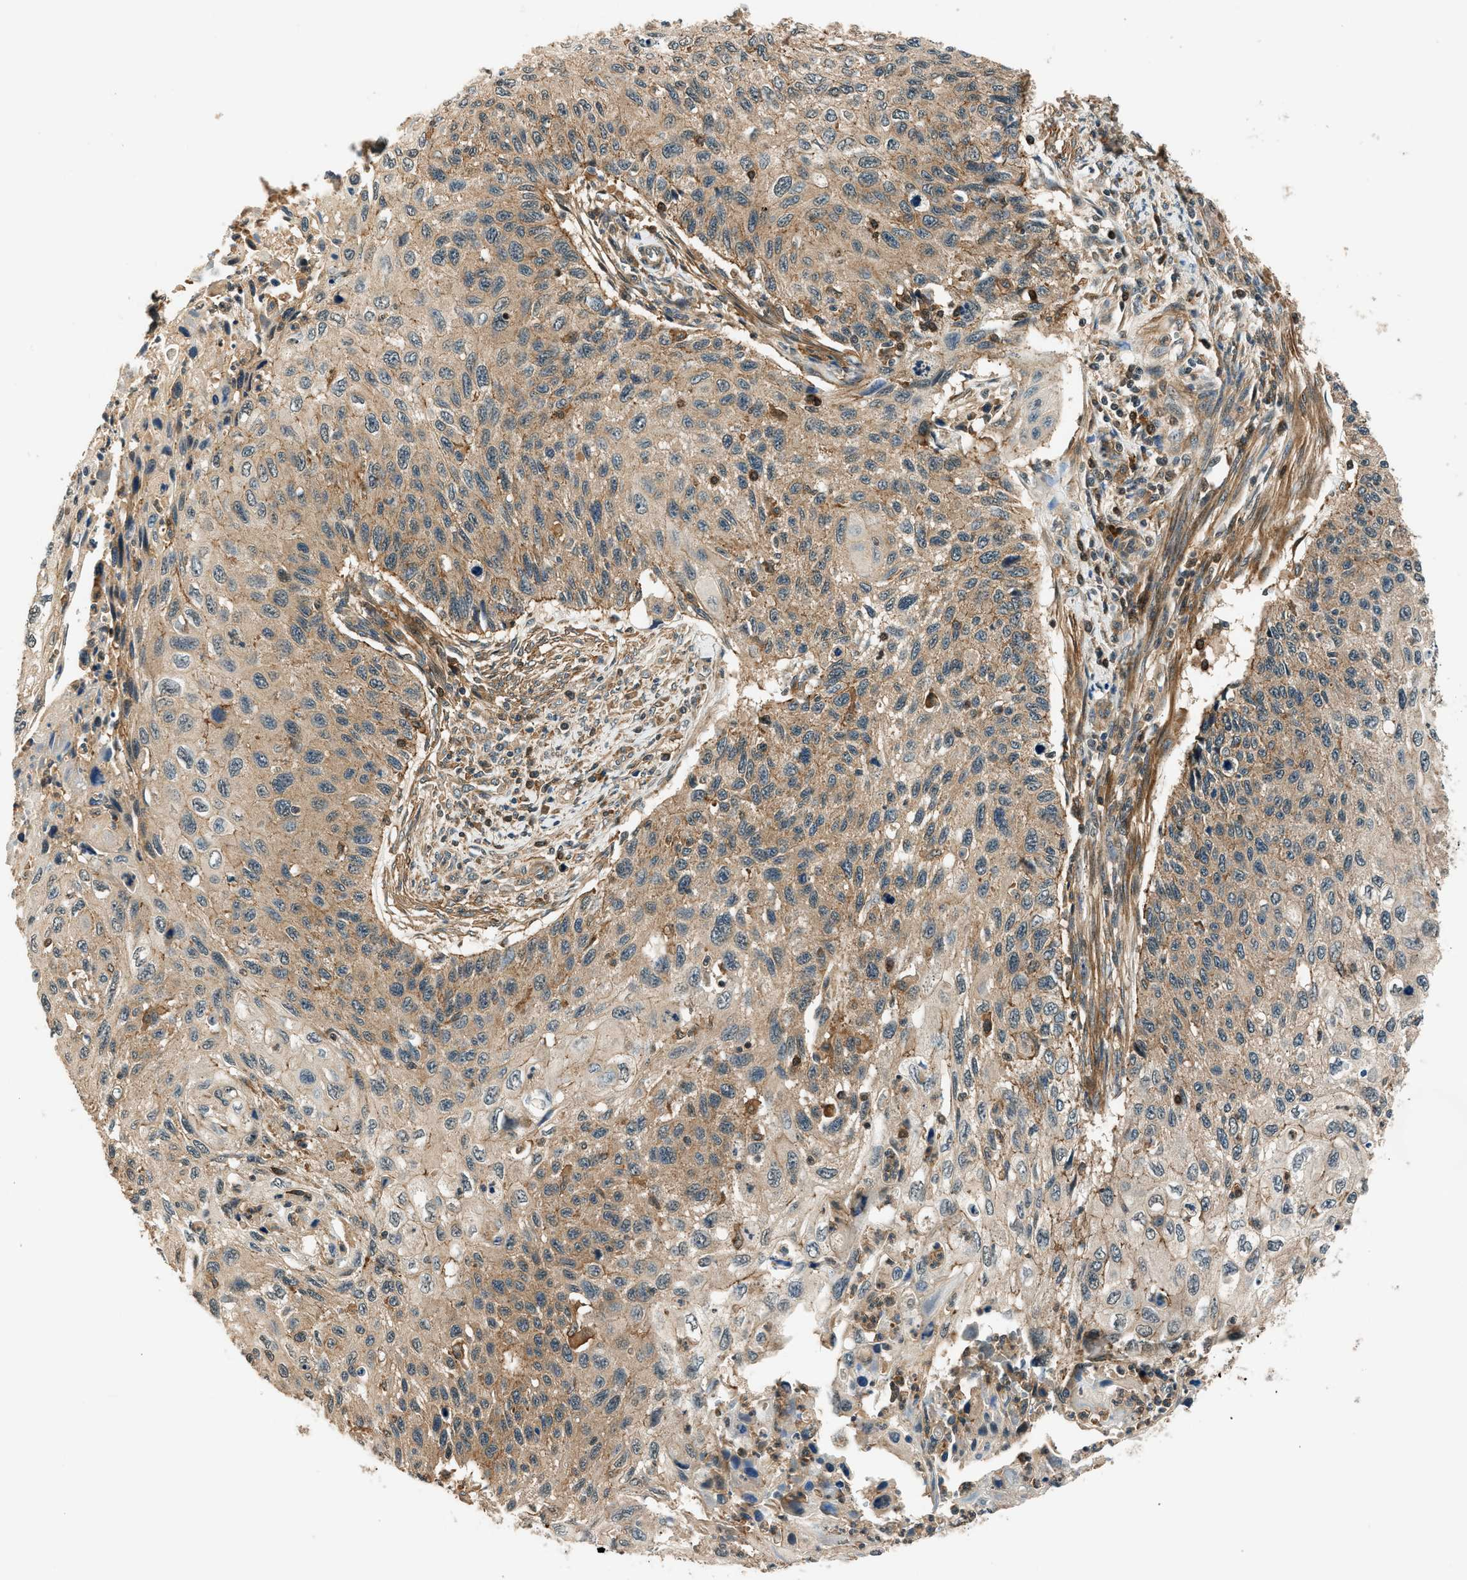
{"staining": {"intensity": "moderate", "quantity": ">75%", "location": "cytoplasmic/membranous"}, "tissue": "cervical cancer", "cell_type": "Tumor cells", "image_type": "cancer", "snomed": [{"axis": "morphology", "description": "Squamous cell carcinoma, NOS"}, {"axis": "topography", "description": "Cervix"}], "caption": "Immunohistochemistry micrograph of squamous cell carcinoma (cervical) stained for a protein (brown), which shows medium levels of moderate cytoplasmic/membranous expression in about >75% of tumor cells.", "gene": "ARHGEF11", "patient": {"sex": "female", "age": 70}}